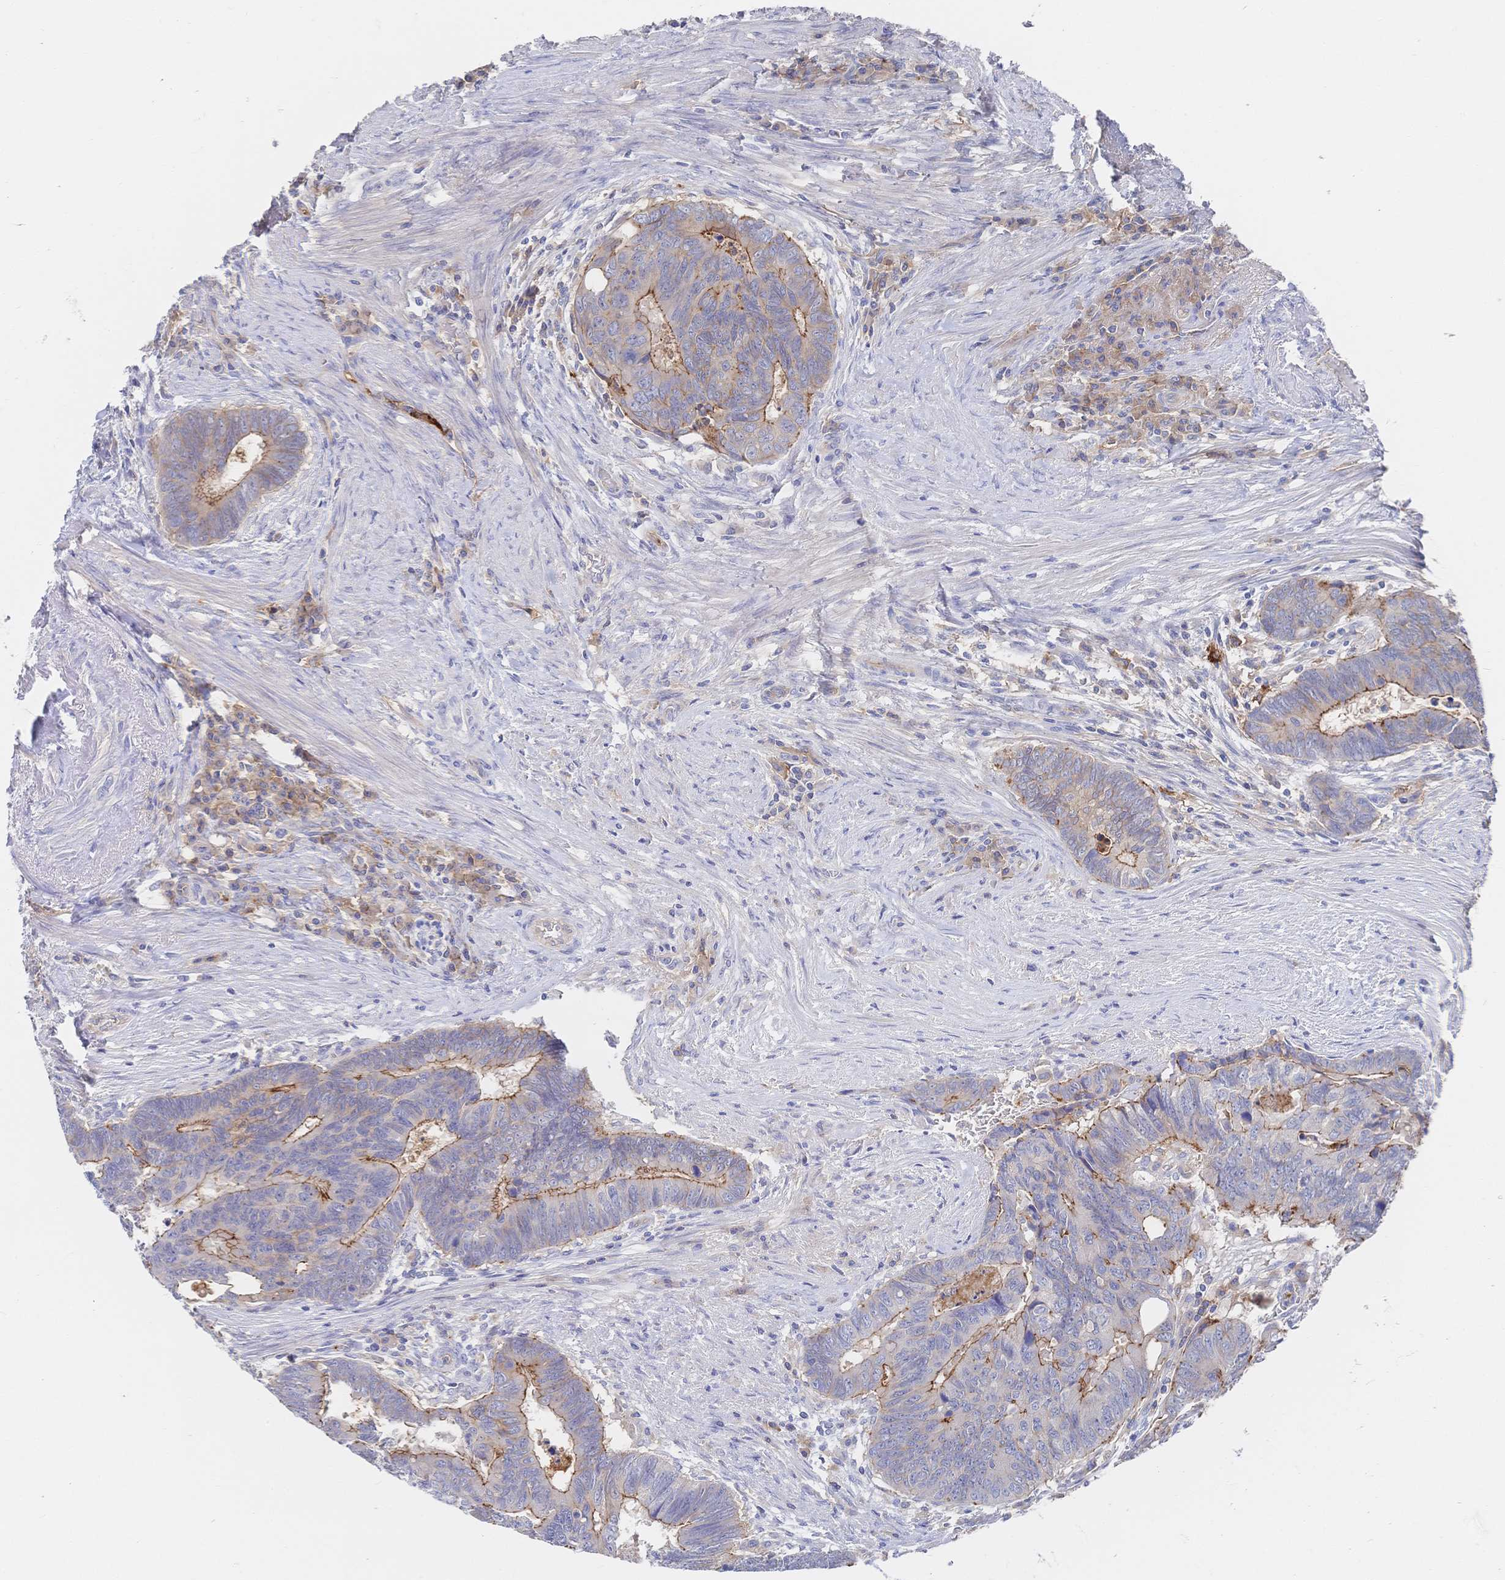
{"staining": {"intensity": "moderate", "quantity": "25%-75%", "location": "cytoplasmic/membranous"}, "tissue": "colorectal cancer", "cell_type": "Tumor cells", "image_type": "cancer", "snomed": [{"axis": "morphology", "description": "Adenocarcinoma, NOS"}, {"axis": "topography", "description": "Colon"}], "caption": "A brown stain labels moderate cytoplasmic/membranous staining of a protein in colorectal cancer tumor cells.", "gene": "F11R", "patient": {"sex": "male", "age": 62}}